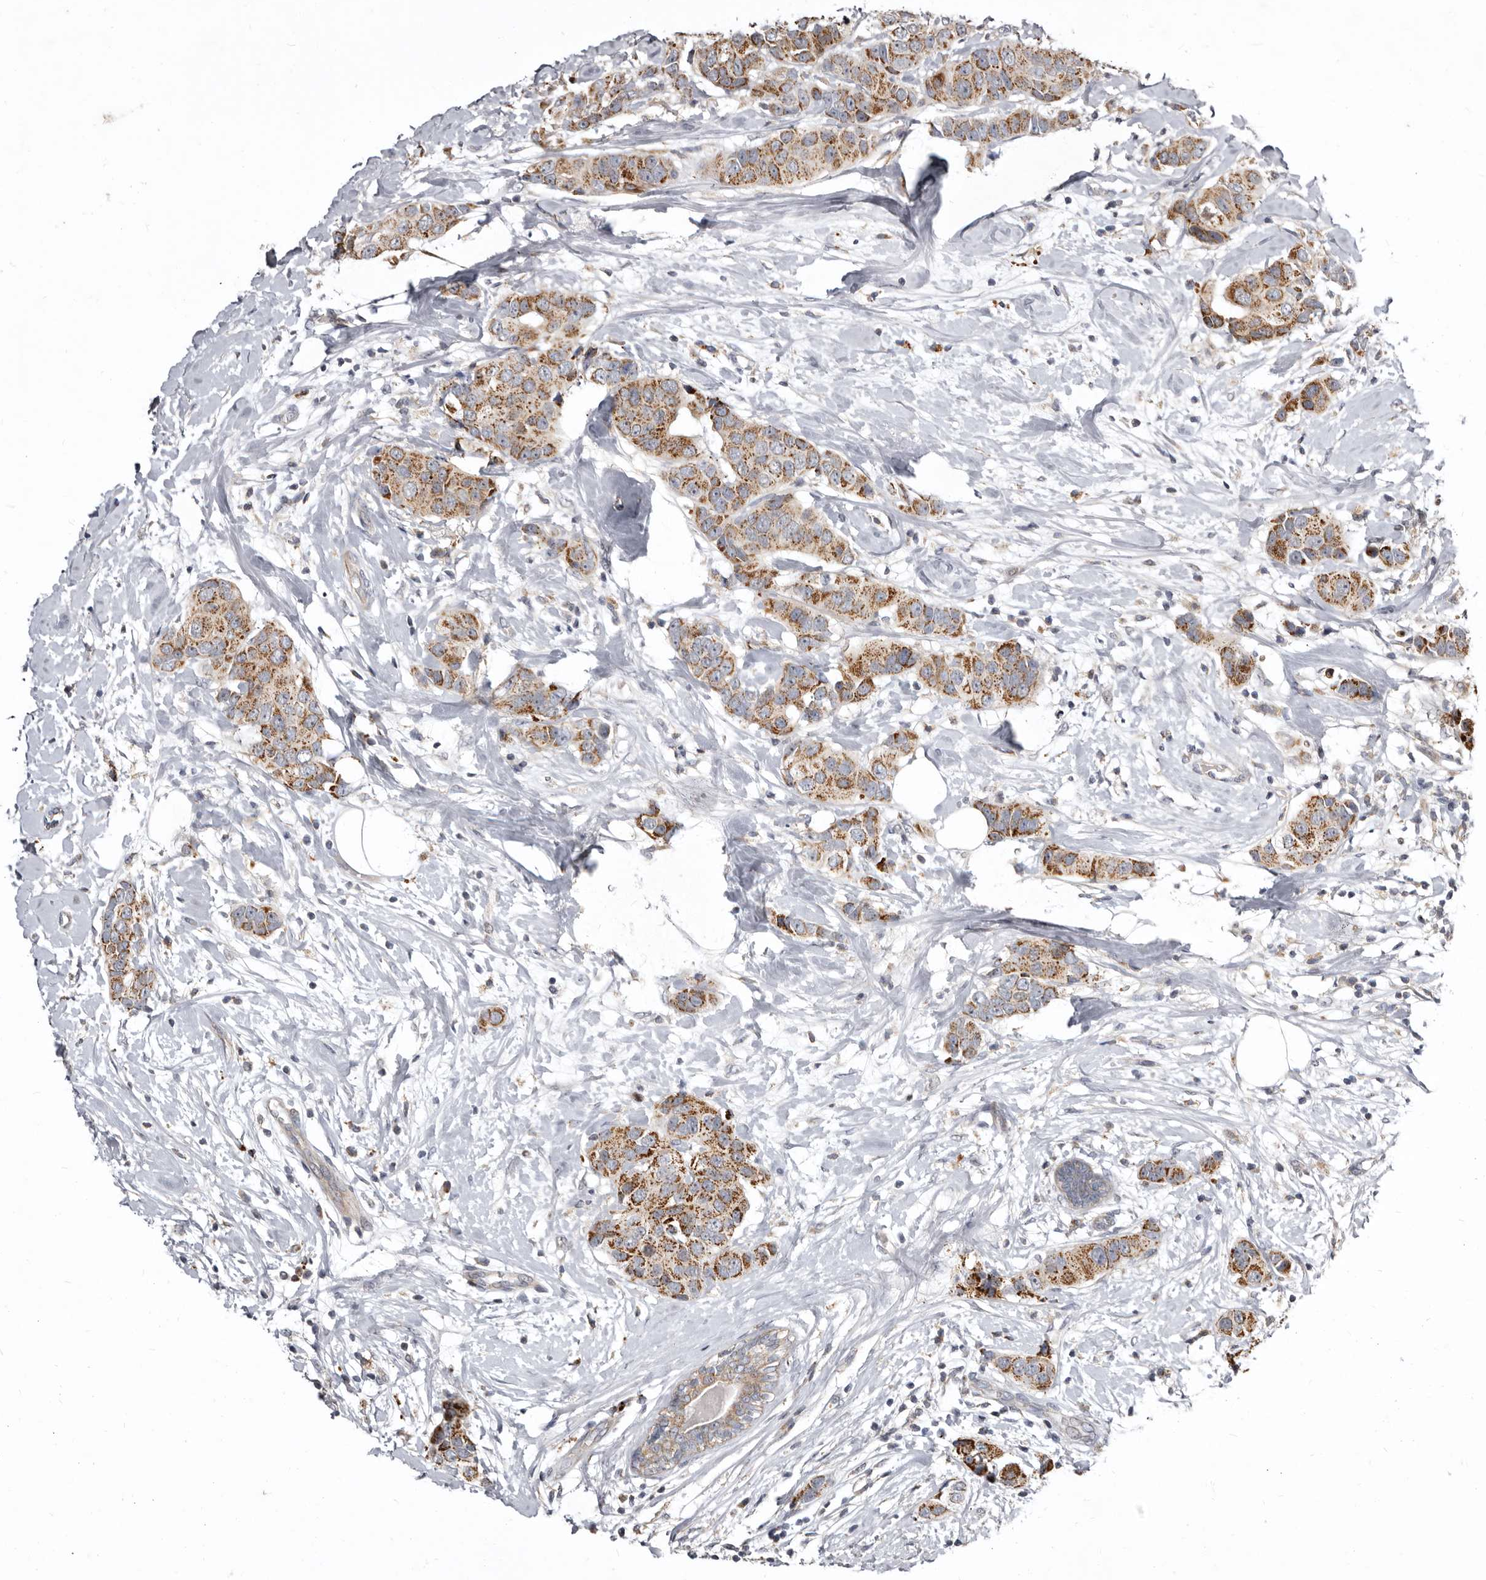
{"staining": {"intensity": "moderate", "quantity": ">75%", "location": "cytoplasmic/membranous"}, "tissue": "breast cancer", "cell_type": "Tumor cells", "image_type": "cancer", "snomed": [{"axis": "morphology", "description": "Normal tissue, NOS"}, {"axis": "morphology", "description": "Duct carcinoma"}, {"axis": "topography", "description": "Breast"}], "caption": "About >75% of tumor cells in human intraductal carcinoma (breast) demonstrate moderate cytoplasmic/membranous protein staining as visualized by brown immunohistochemical staining.", "gene": "SMC4", "patient": {"sex": "female", "age": 39}}